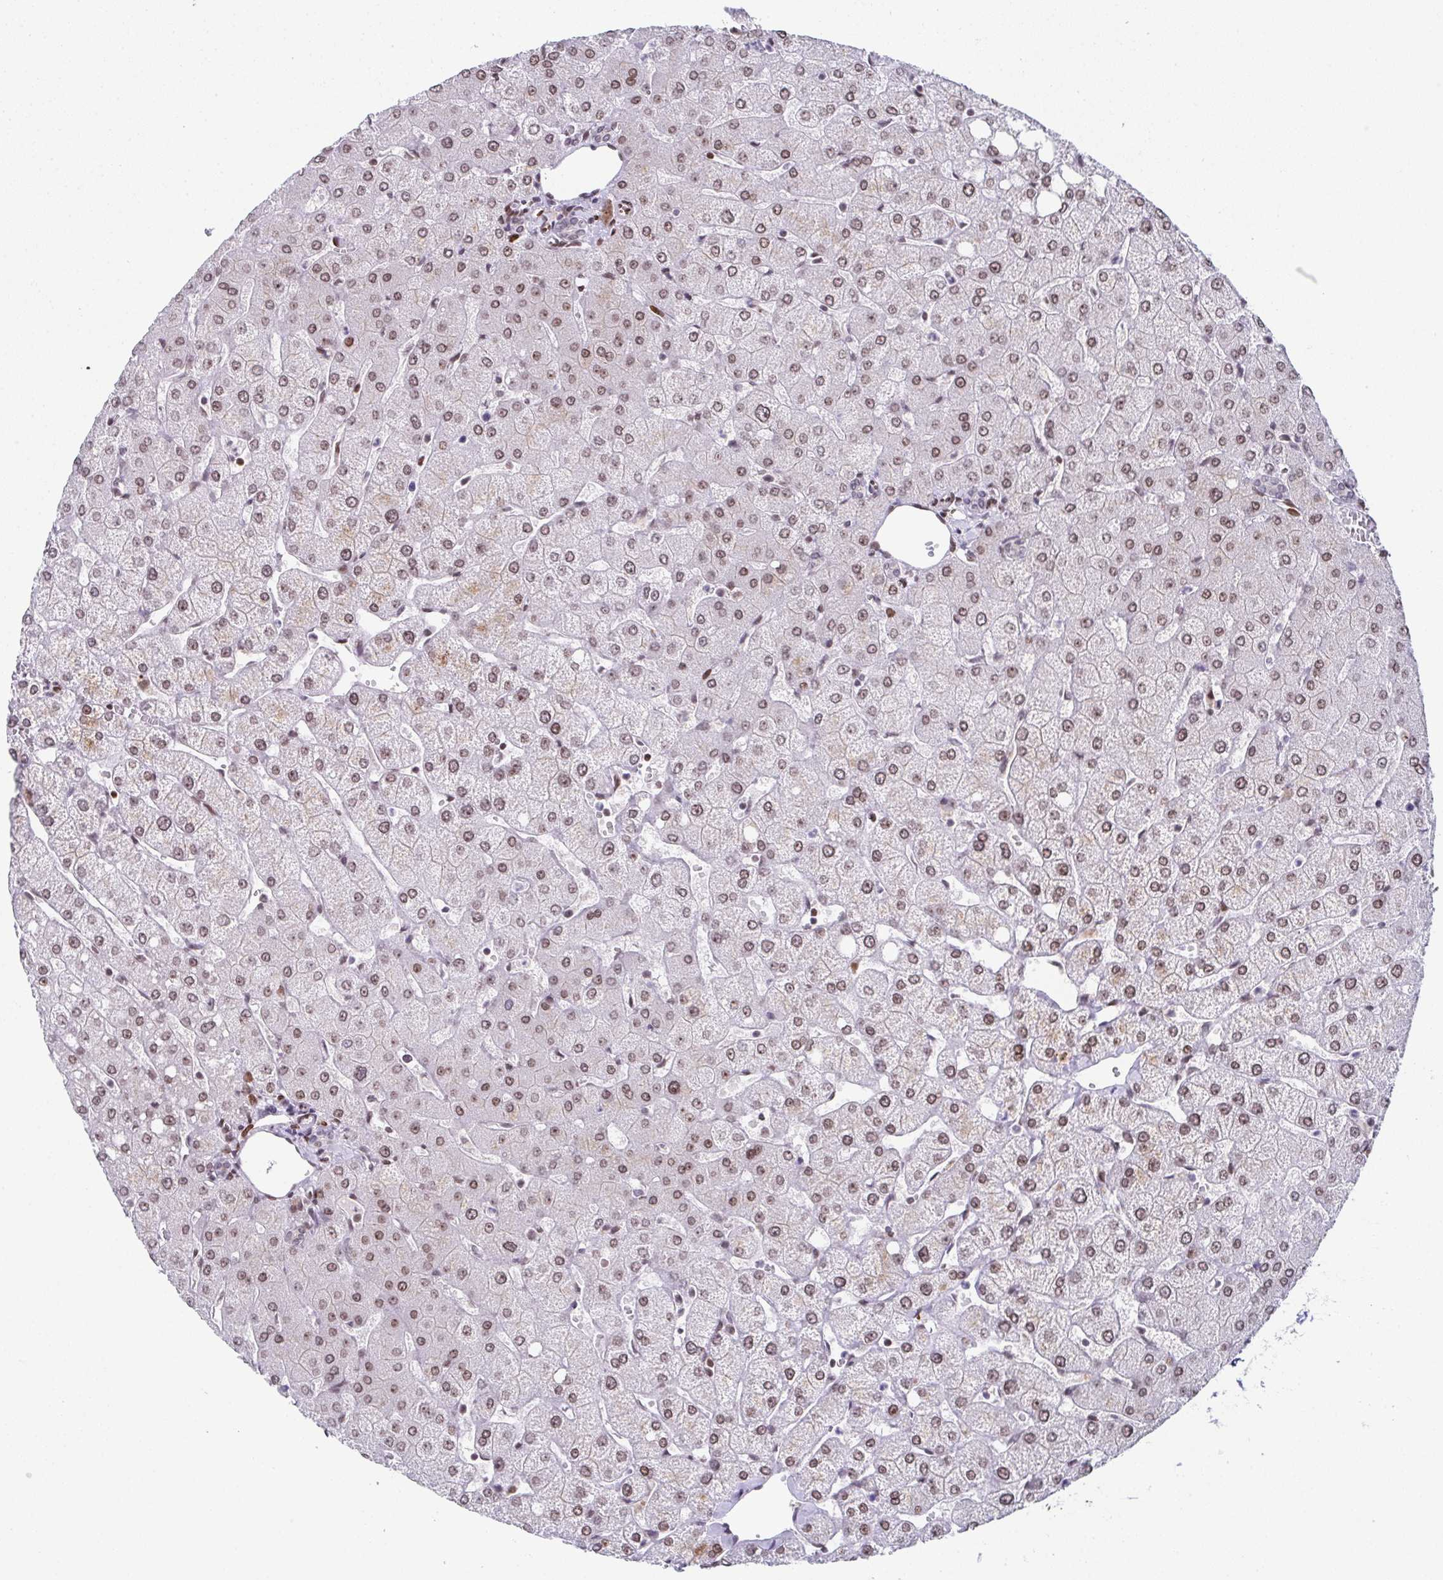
{"staining": {"intensity": "weak", "quantity": "<25%", "location": "nuclear"}, "tissue": "liver", "cell_type": "Cholangiocytes", "image_type": "normal", "snomed": [{"axis": "morphology", "description": "Normal tissue, NOS"}, {"axis": "topography", "description": "Liver"}], "caption": "Histopathology image shows no protein expression in cholangiocytes of unremarkable liver.", "gene": "RB1", "patient": {"sex": "female", "age": 54}}